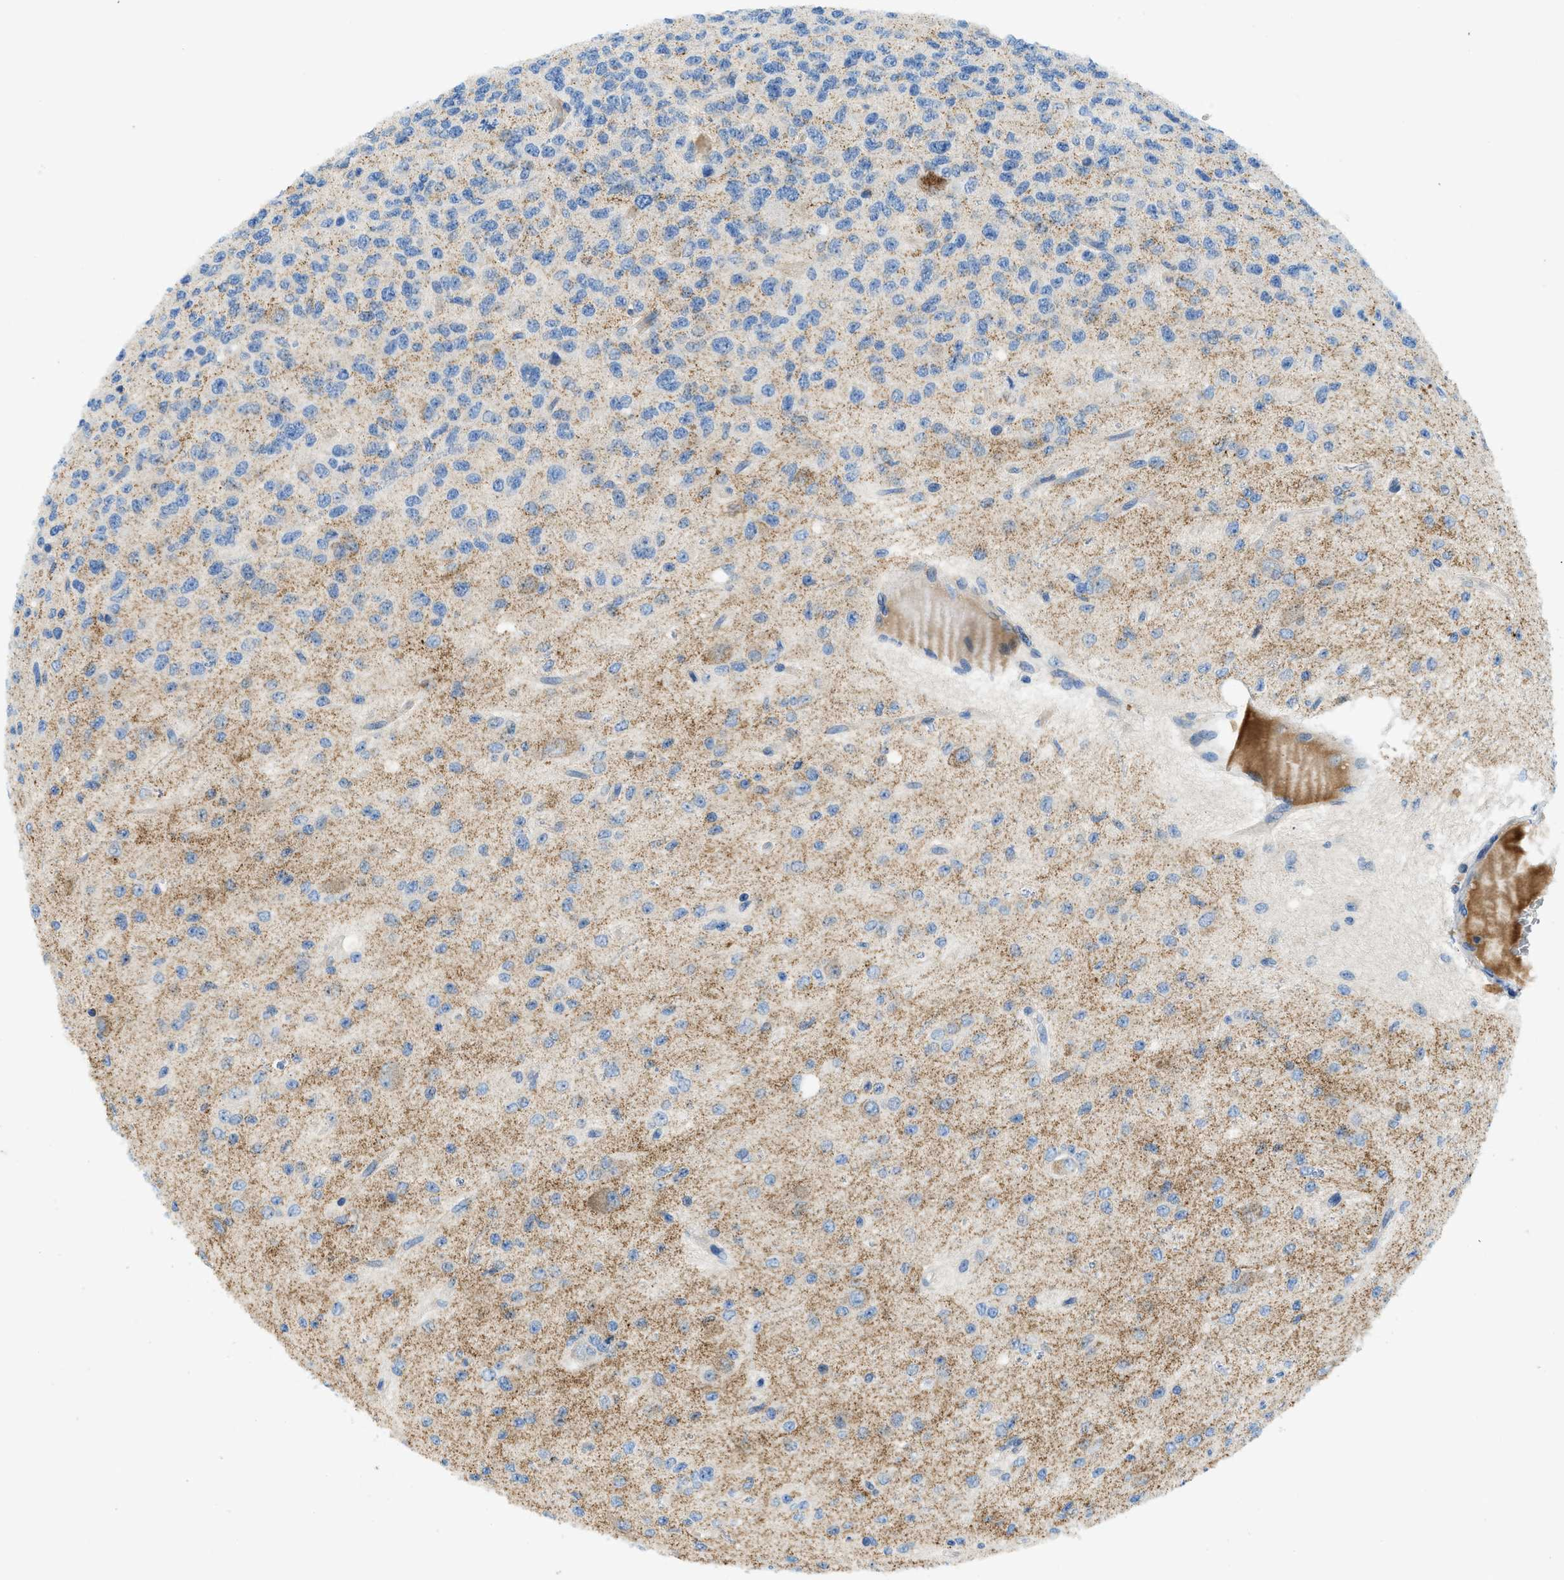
{"staining": {"intensity": "weak", "quantity": ">75%", "location": "cytoplasmic/membranous"}, "tissue": "glioma", "cell_type": "Tumor cells", "image_type": "cancer", "snomed": [{"axis": "morphology", "description": "Glioma, malignant, High grade"}, {"axis": "topography", "description": "pancreas cauda"}], "caption": "Tumor cells show weak cytoplasmic/membranous positivity in approximately >75% of cells in malignant glioma (high-grade).", "gene": "ZNF831", "patient": {"sex": "male", "age": 60}}